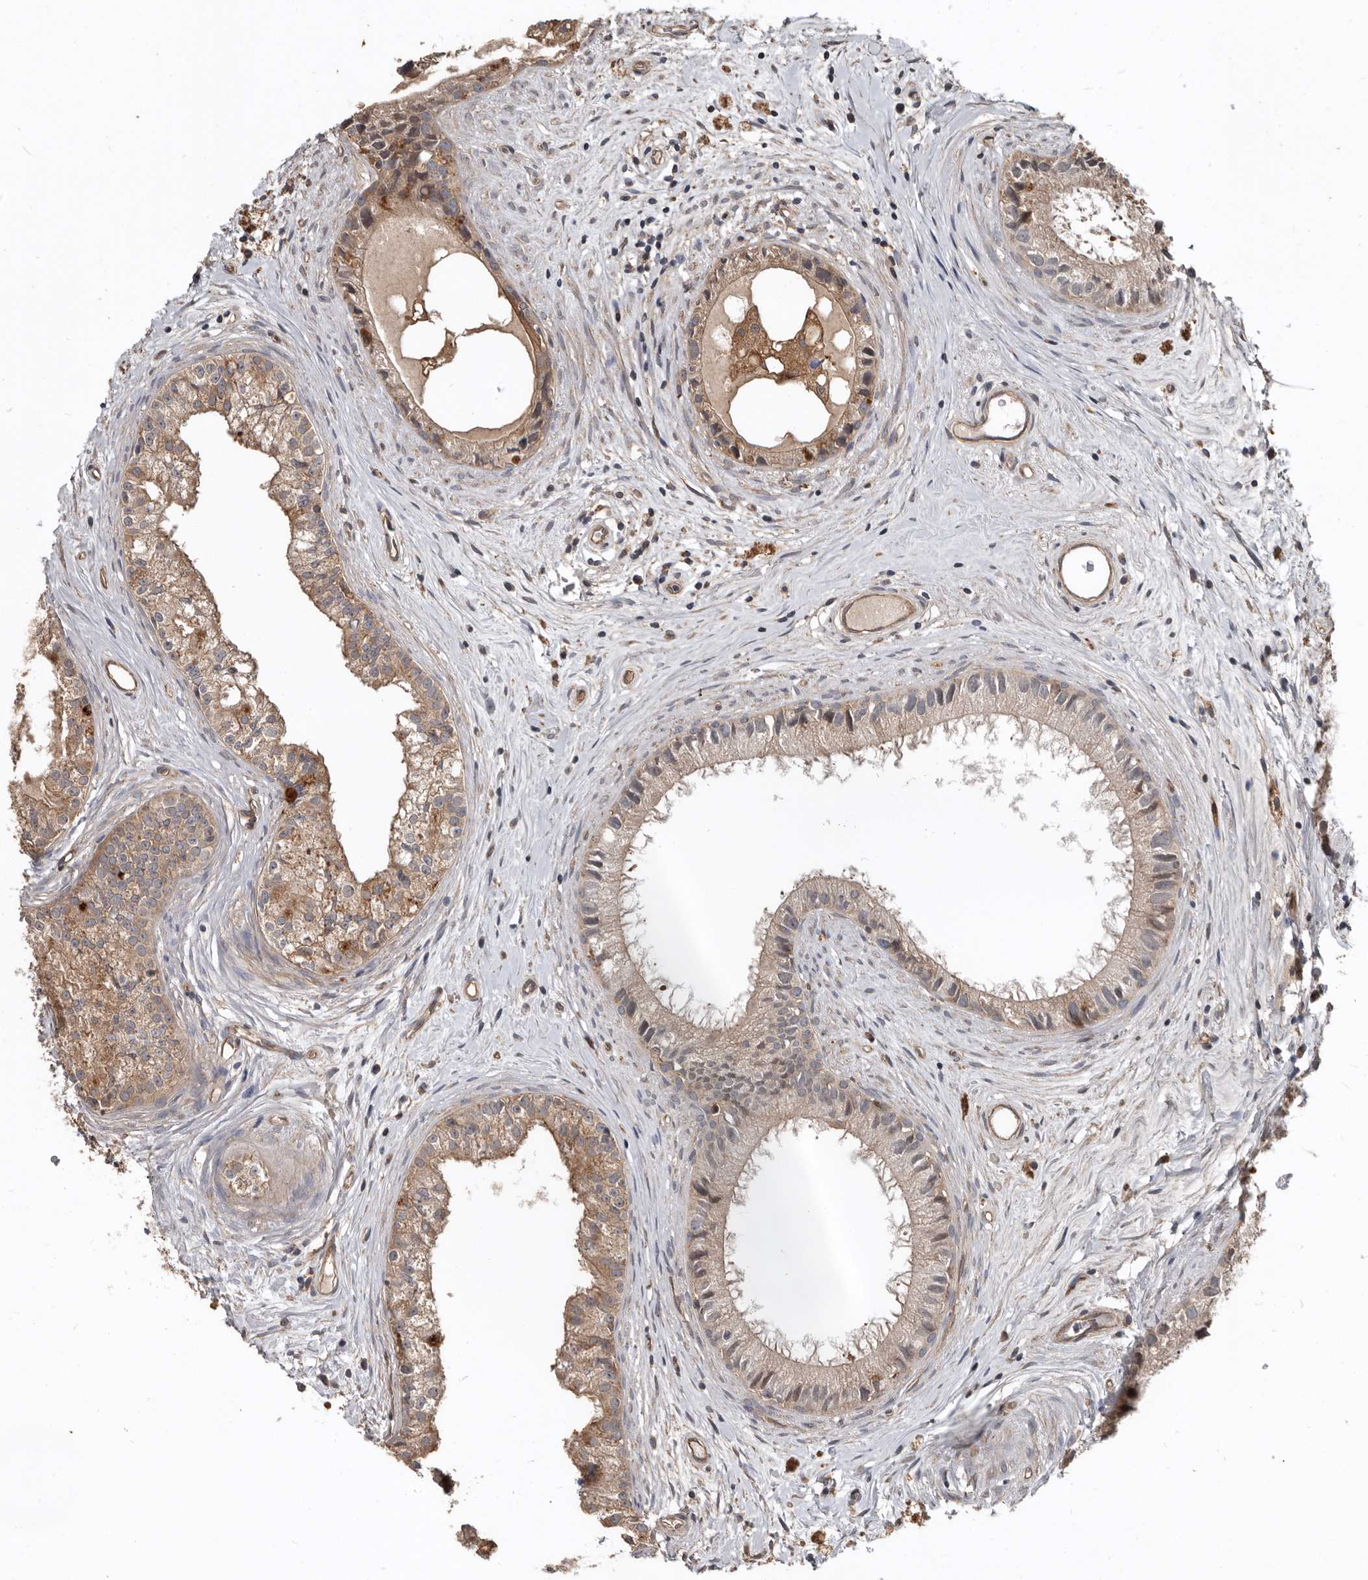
{"staining": {"intensity": "weak", "quantity": "25%-75%", "location": "cytoplasmic/membranous"}, "tissue": "epididymis", "cell_type": "Glandular cells", "image_type": "normal", "snomed": [{"axis": "morphology", "description": "Normal tissue, NOS"}, {"axis": "topography", "description": "Epididymis"}], "caption": "High-power microscopy captured an immunohistochemistry (IHC) micrograph of unremarkable epididymis, revealing weak cytoplasmic/membranous expression in about 25%-75% of glandular cells.", "gene": "EXOC3L1", "patient": {"sex": "male", "age": 80}}